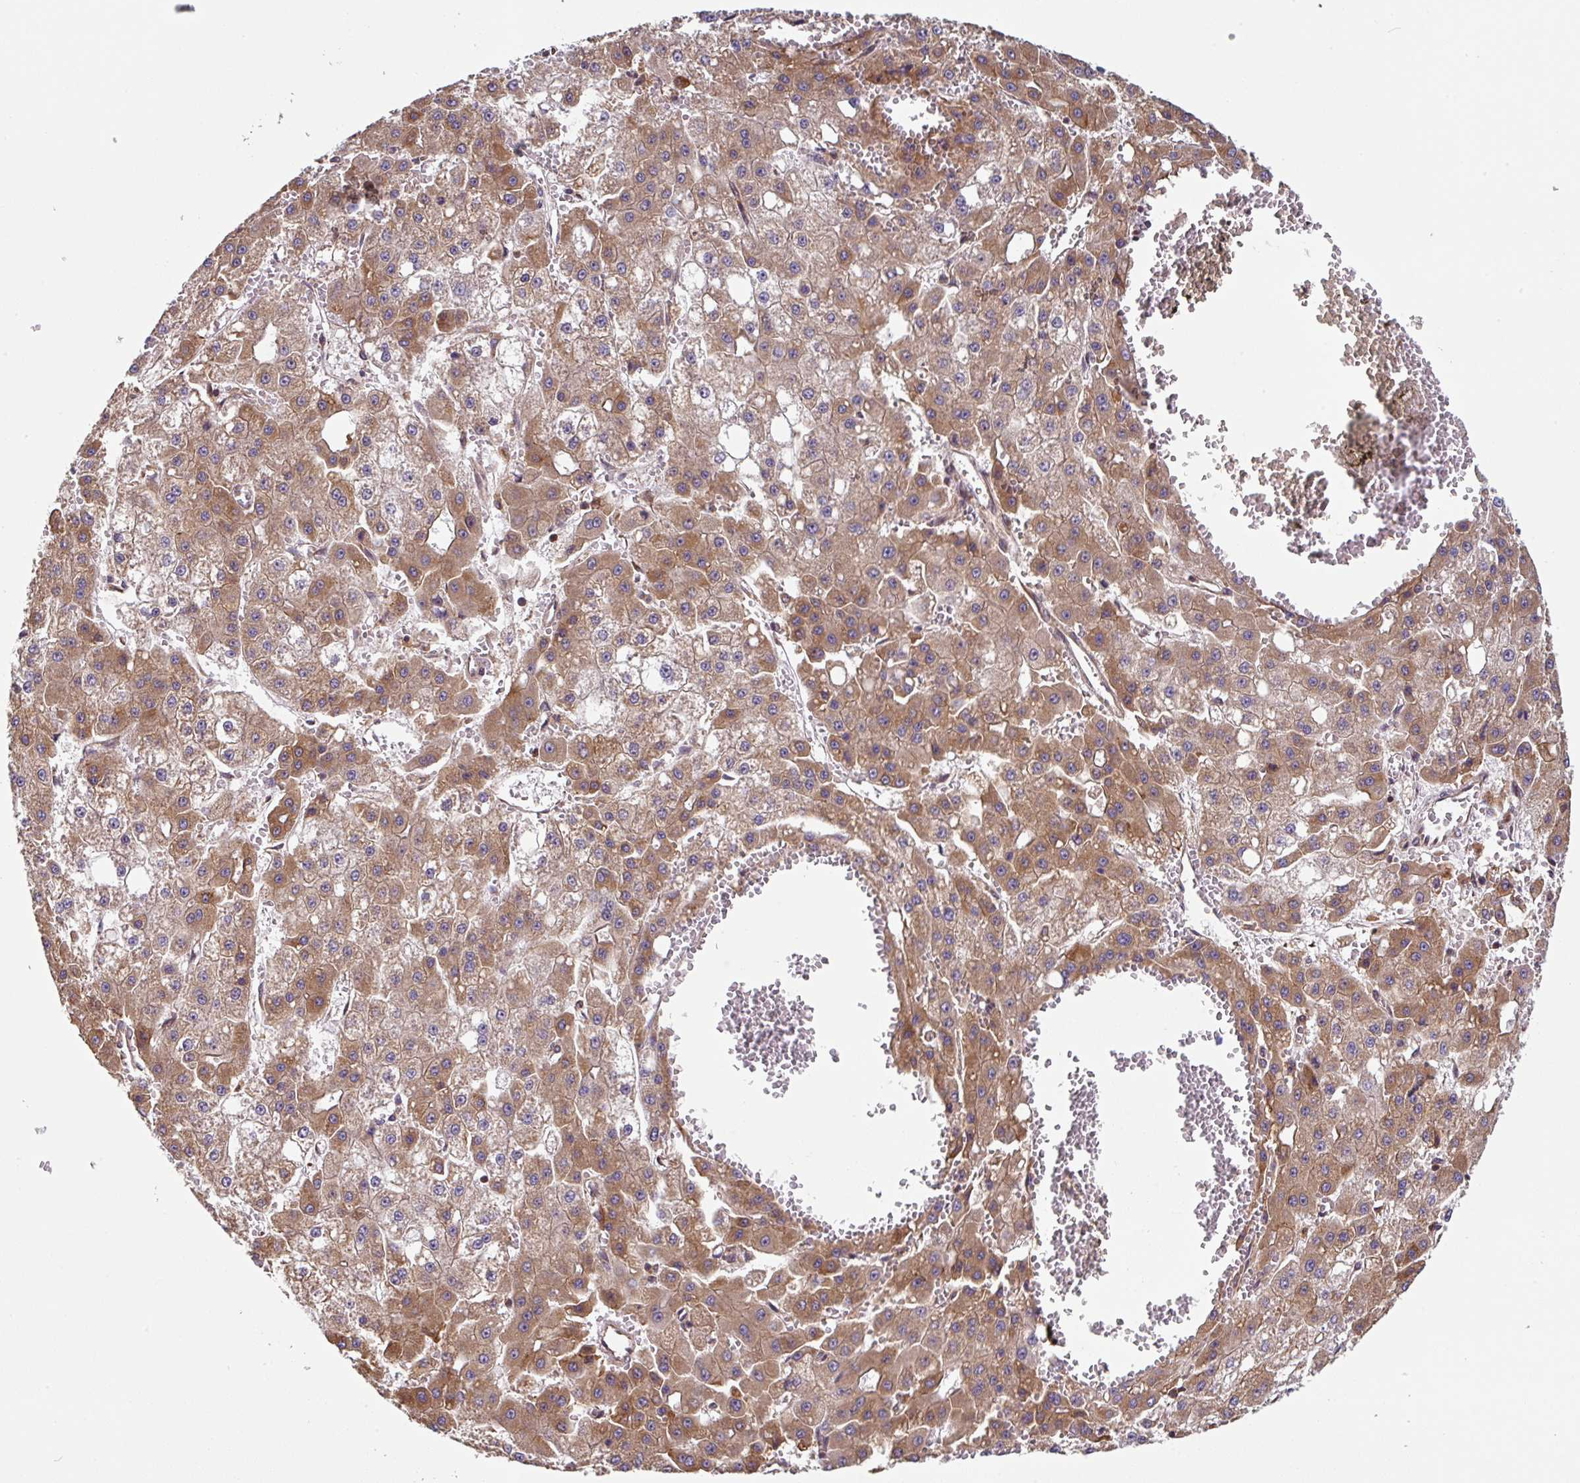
{"staining": {"intensity": "moderate", "quantity": ">75%", "location": "cytoplasmic/membranous"}, "tissue": "liver cancer", "cell_type": "Tumor cells", "image_type": "cancer", "snomed": [{"axis": "morphology", "description": "Carcinoma, Hepatocellular, NOS"}, {"axis": "topography", "description": "Liver"}], "caption": "IHC (DAB) staining of human liver hepatocellular carcinoma reveals moderate cytoplasmic/membranous protein expression in approximately >75% of tumor cells.", "gene": "APOBEC3D", "patient": {"sex": "male", "age": 47}}